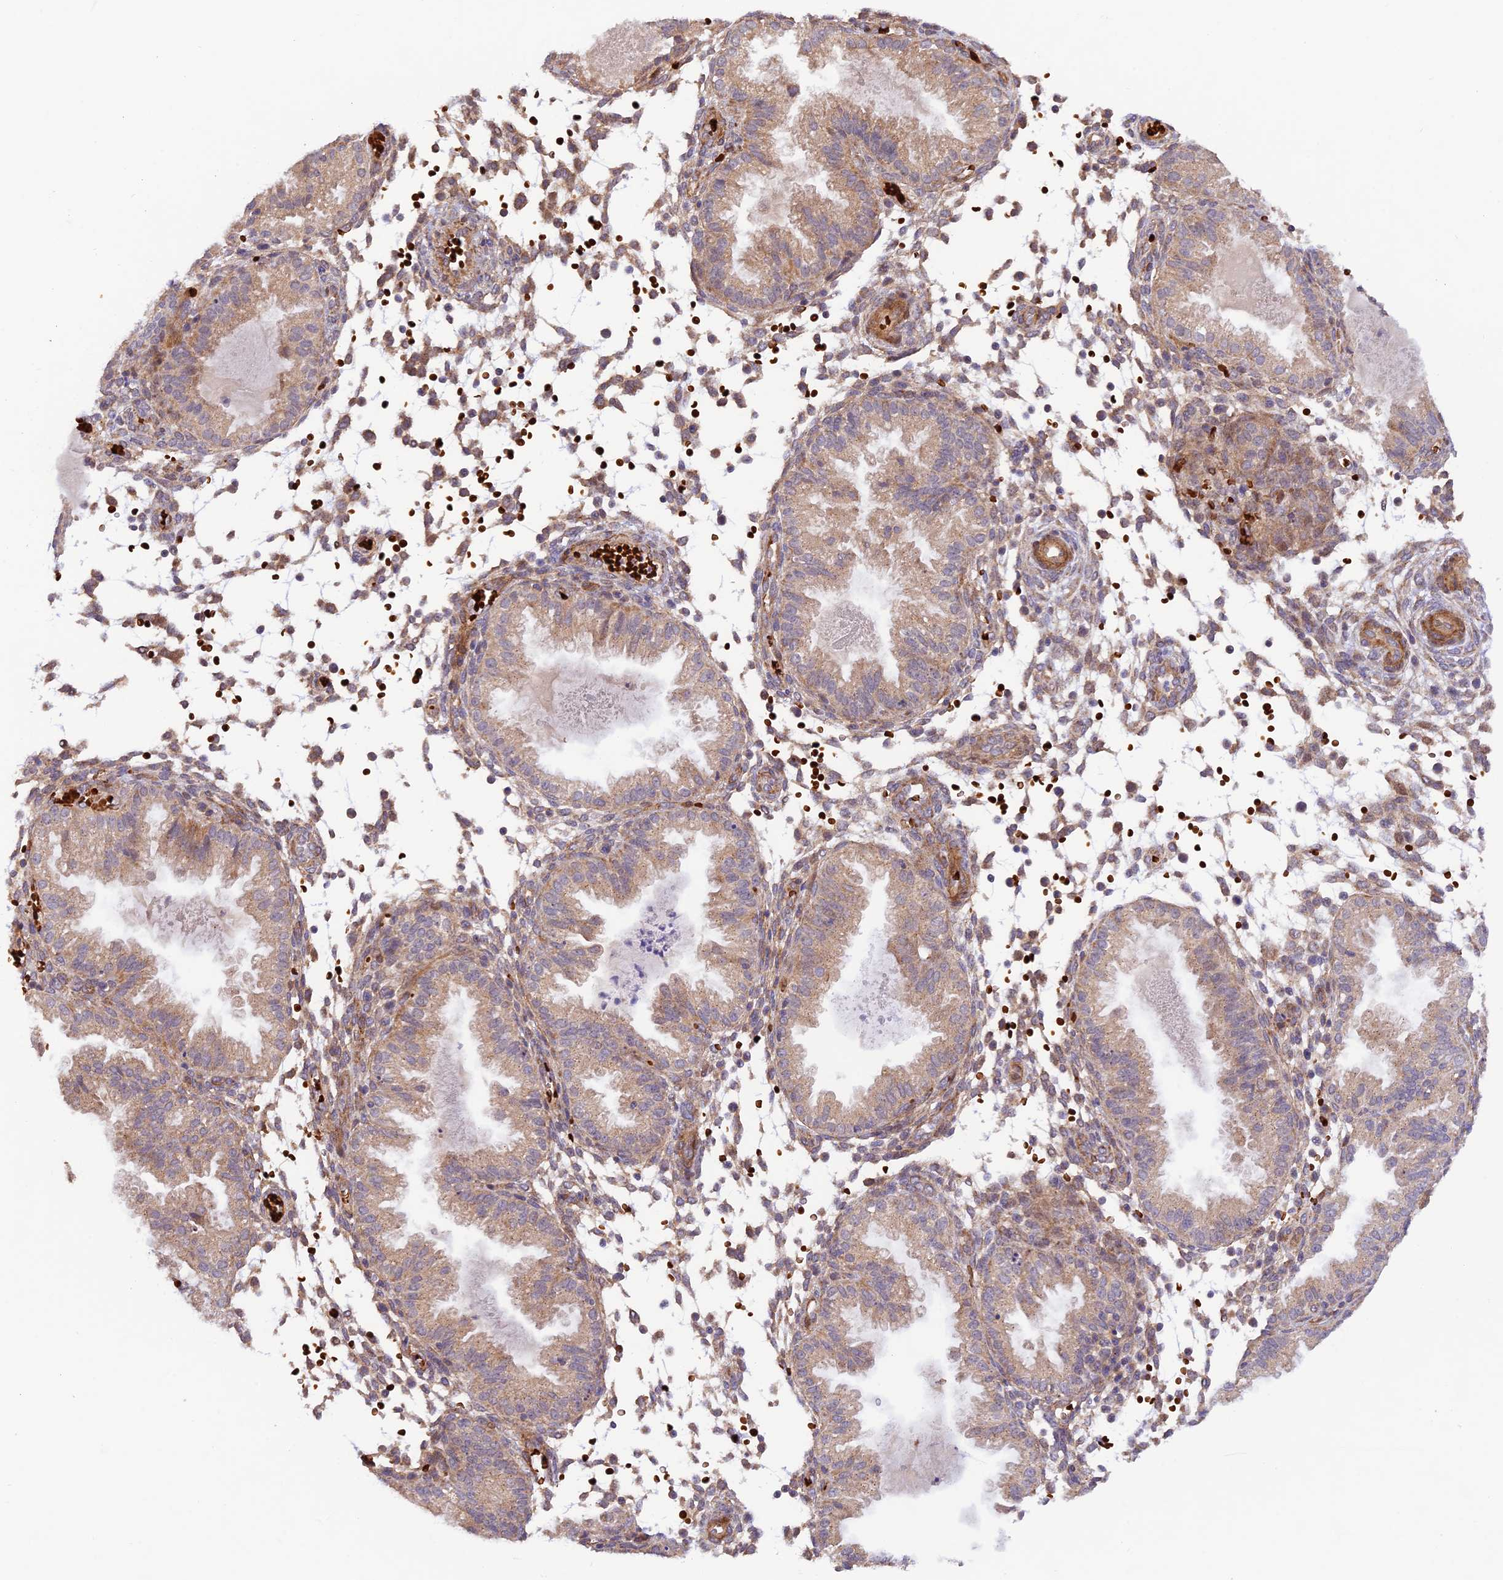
{"staining": {"intensity": "moderate", "quantity": "<25%", "location": "cytoplasmic/membranous"}, "tissue": "endometrium", "cell_type": "Cells in endometrial stroma", "image_type": "normal", "snomed": [{"axis": "morphology", "description": "Normal tissue, NOS"}, {"axis": "topography", "description": "Endometrium"}], "caption": "Cells in endometrial stroma show moderate cytoplasmic/membranous expression in about <25% of cells in normal endometrium.", "gene": "WDFY4", "patient": {"sex": "female", "age": 33}}